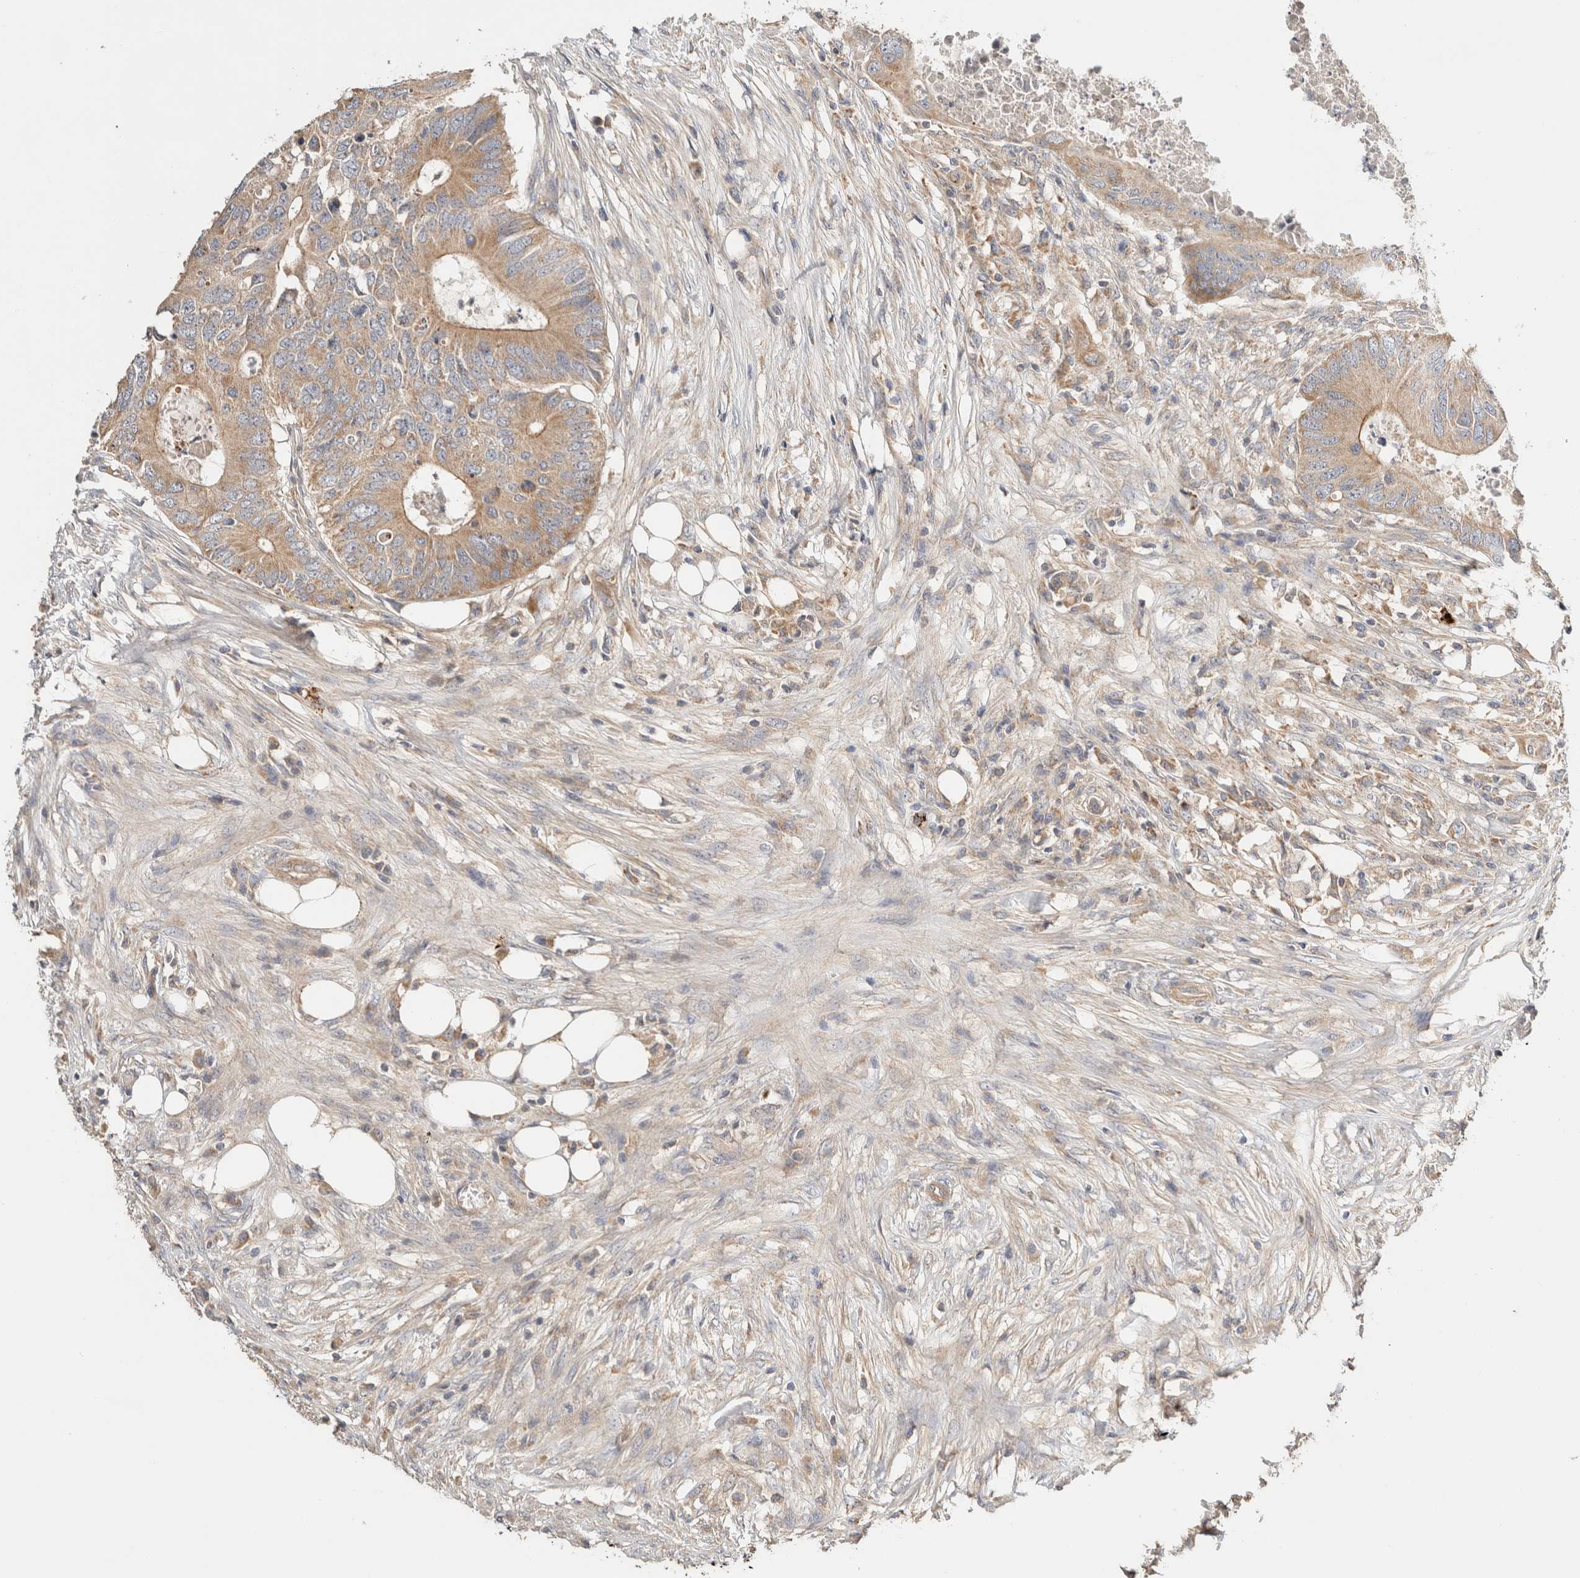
{"staining": {"intensity": "moderate", "quantity": ">75%", "location": "cytoplasmic/membranous"}, "tissue": "colorectal cancer", "cell_type": "Tumor cells", "image_type": "cancer", "snomed": [{"axis": "morphology", "description": "Adenocarcinoma, NOS"}, {"axis": "topography", "description": "Colon"}], "caption": "Colorectal adenocarcinoma stained with DAB (3,3'-diaminobenzidine) IHC shows medium levels of moderate cytoplasmic/membranous positivity in approximately >75% of tumor cells. (Brightfield microscopy of DAB IHC at high magnification).", "gene": "B3GNTL1", "patient": {"sex": "male", "age": 71}}